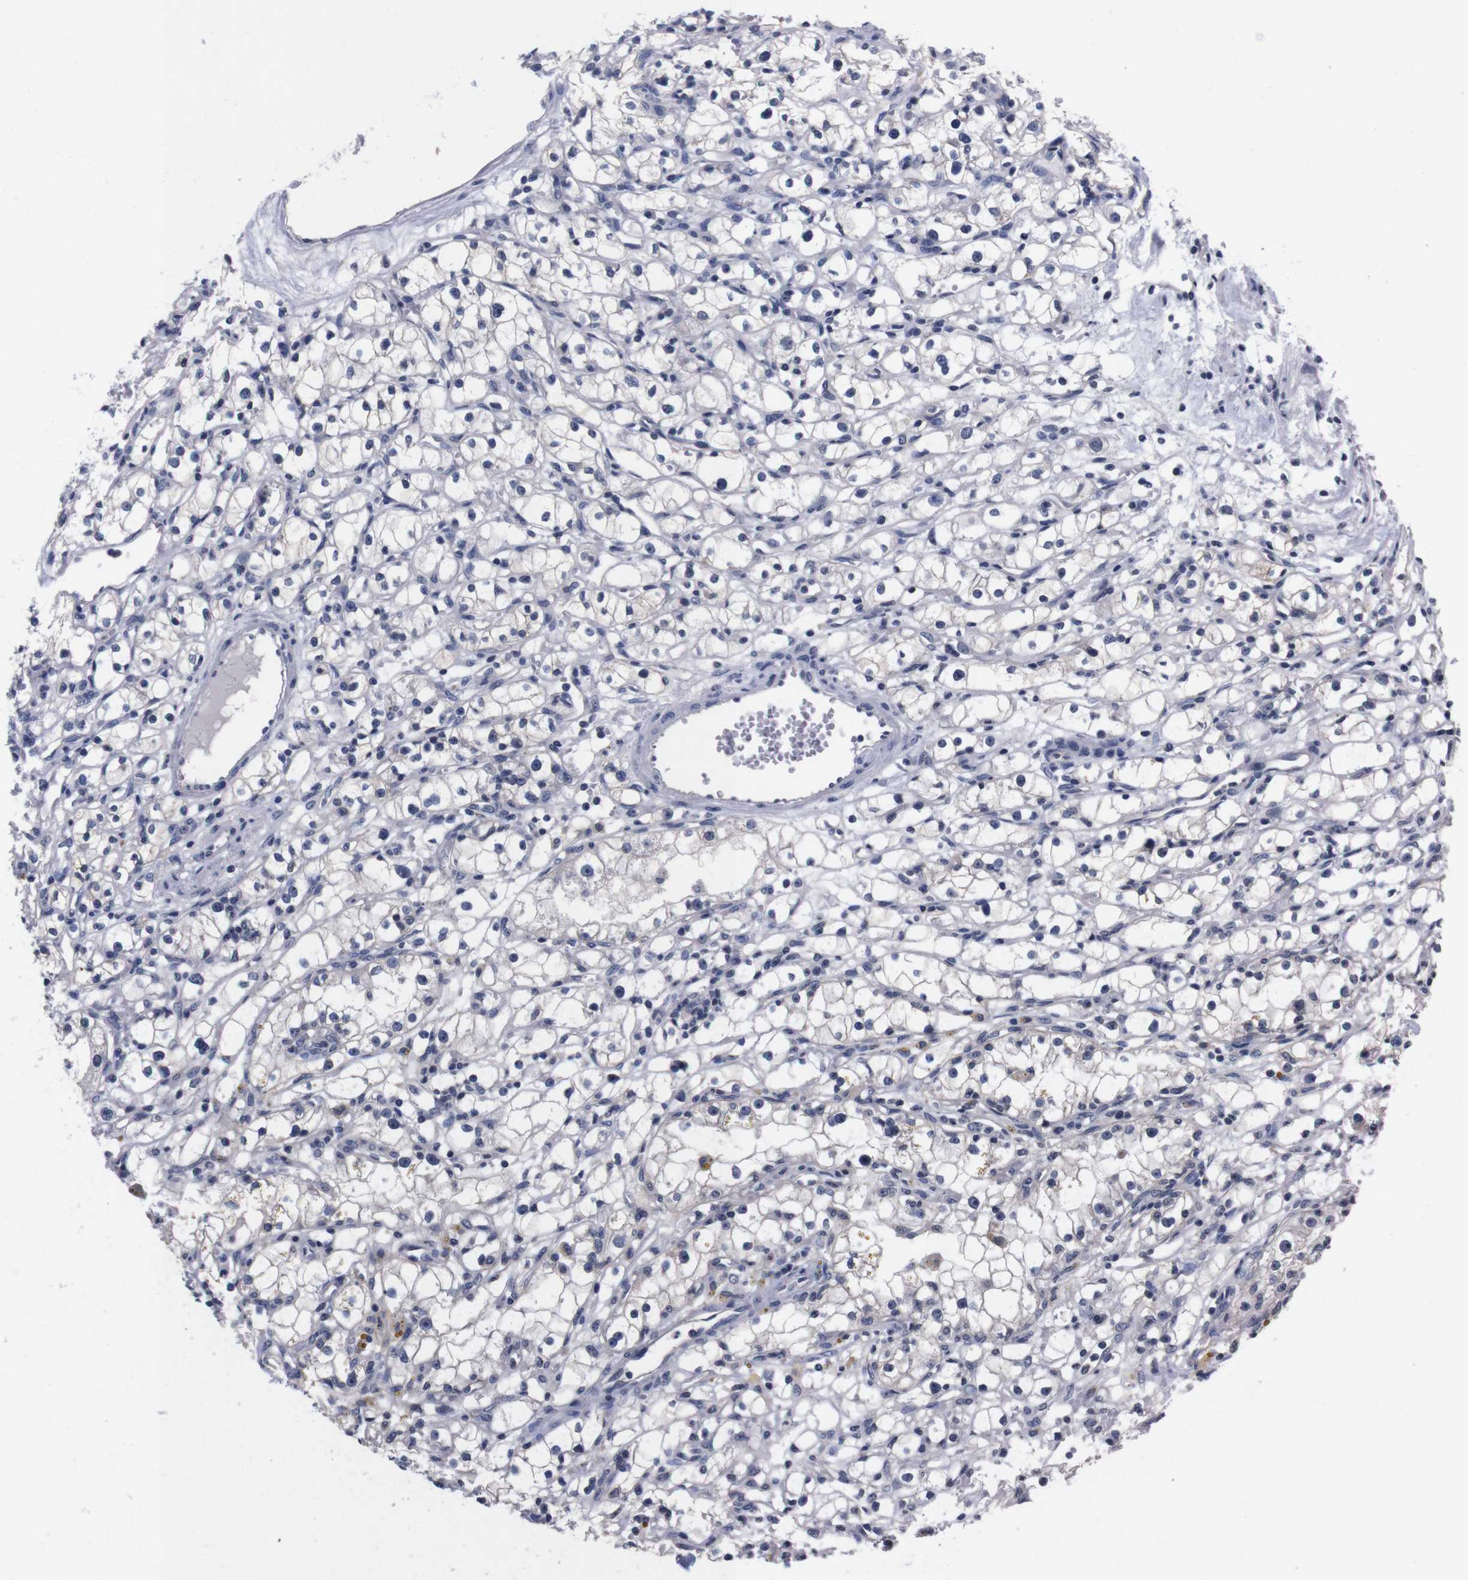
{"staining": {"intensity": "negative", "quantity": "none", "location": "none"}, "tissue": "renal cancer", "cell_type": "Tumor cells", "image_type": "cancer", "snomed": [{"axis": "morphology", "description": "Adenocarcinoma, NOS"}, {"axis": "topography", "description": "Kidney"}], "caption": "High power microscopy photomicrograph of an IHC image of renal cancer (adenocarcinoma), revealing no significant expression in tumor cells.", "gene": "TNFRSF21", "patient": {"sex": "male", "age": 56}}